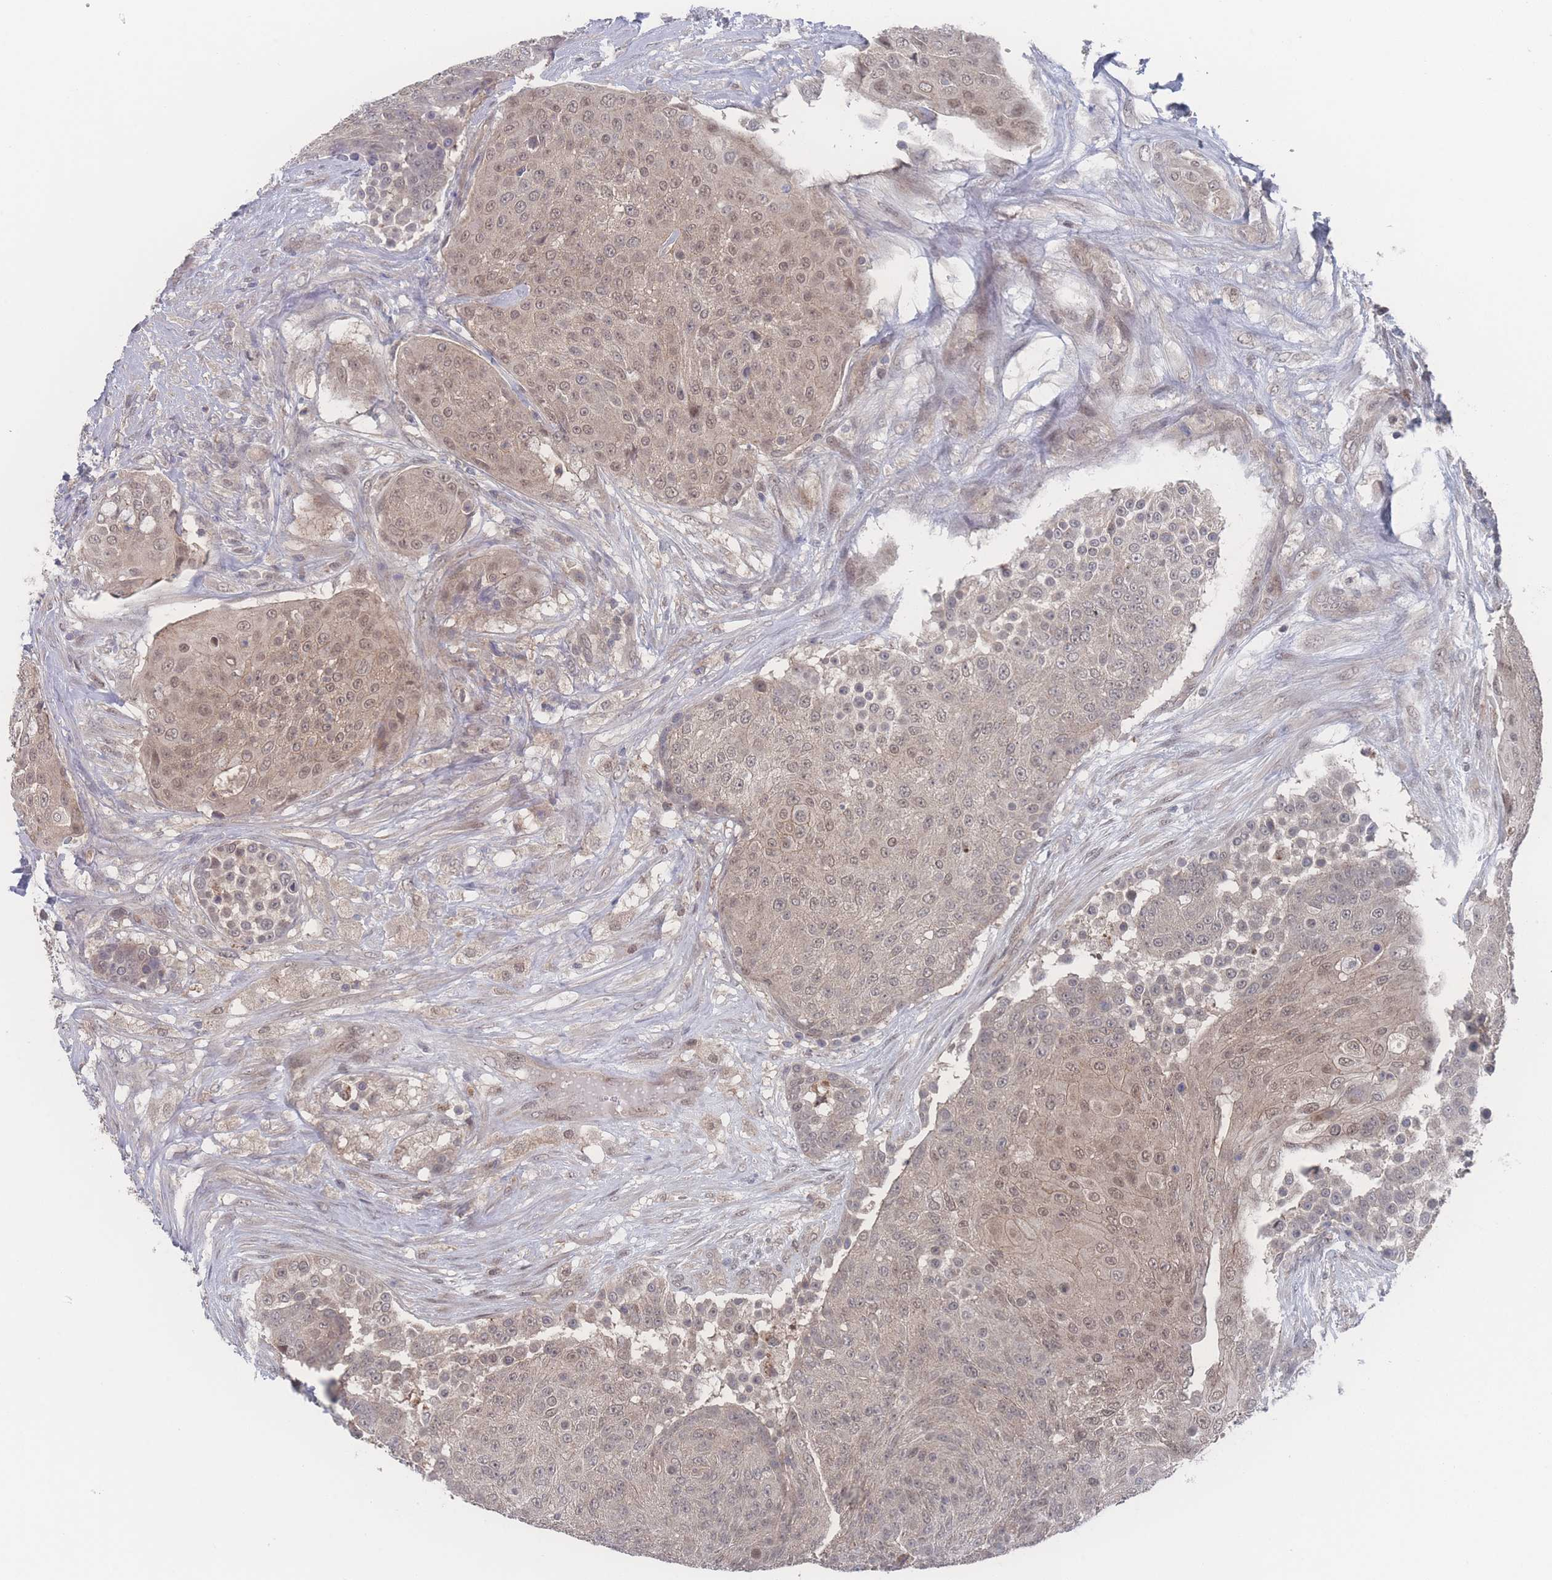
{"staining": {"intensity": "weak", "quantity": ">75%", "location": "cytoplasmic/membranous,nuclear"}, "tissue": "urothelial cancer", "cell_type": "Tumor cells", "image_type": "cancer", "snomed": [{"axis": "morphology", "description": "Urothelial carcinoma, High grade"}, {"axis": "topography", "description": "Urinary bladder"}], "caption": "This image displays immunohistochemistry (IHC) staining of urothelial cancer, with low weak cytoplasmic/membranous and nuclear expression in approximately >75% of tumor cells.", "gene": "NBEAL1", "patient": {"sex": "female", "age": 63}}